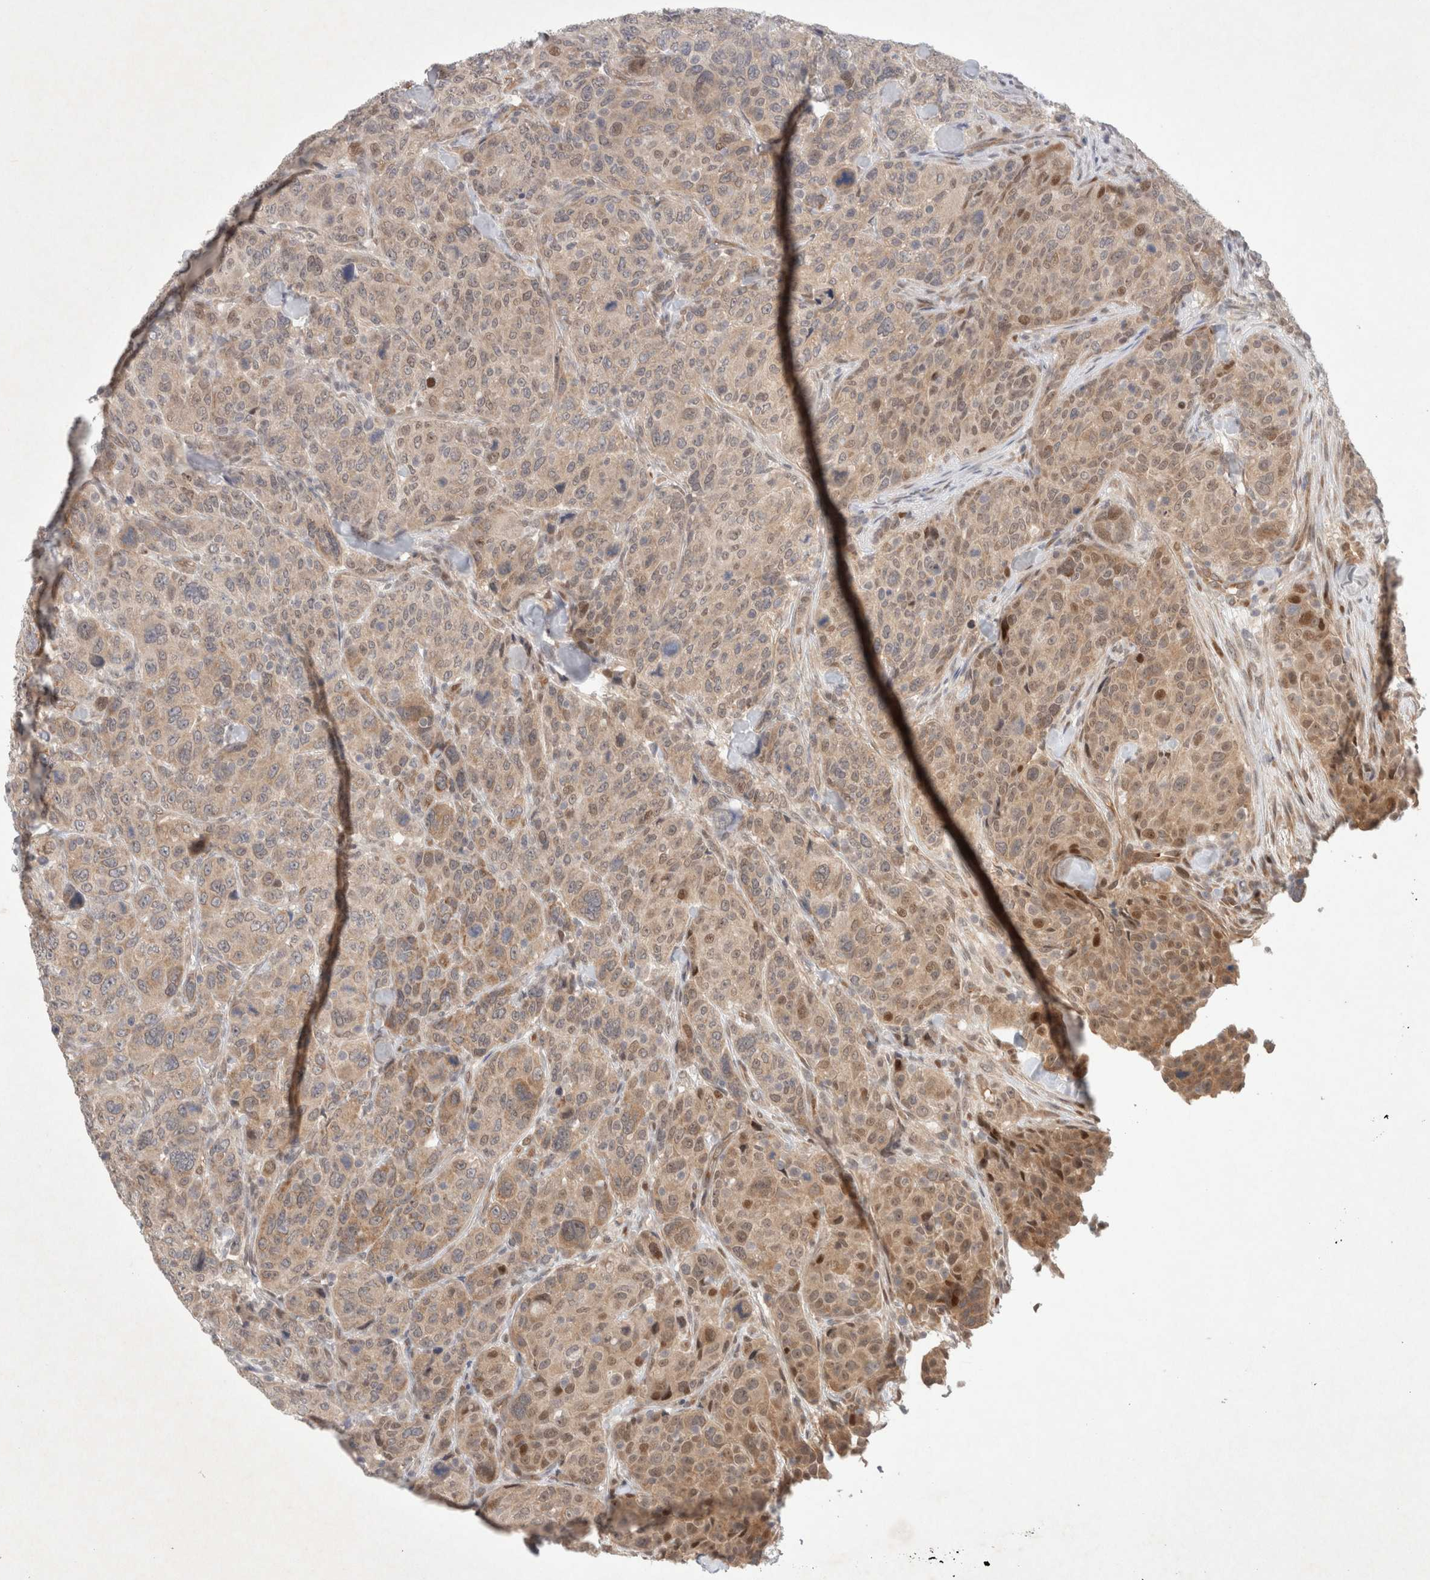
{"staining": {"intensity": "moderate", "quantity": "25%-75%", "location": "cytoplasmic/membranous,nuclear"}, "tissue": "breast cancer", "cell_type": "Tumor cells", "image_type": "cancer", "snomed": [{"axis": "morphology", "description": "Duct carcinoma"}, {"axis": "topography", "description": "Breast"}], "caption": "Breast cancer (invasive ductal carcinoma) stained with DAB (3,3'-diaminobenzidine) IHC exhibits medium levels of moderate cytoplasmic/membranous and nuclear positivity in about 25%-75% of tumor cells.", "gene": "RASAL2", "patient": {"sex": "female", "age": 37}}